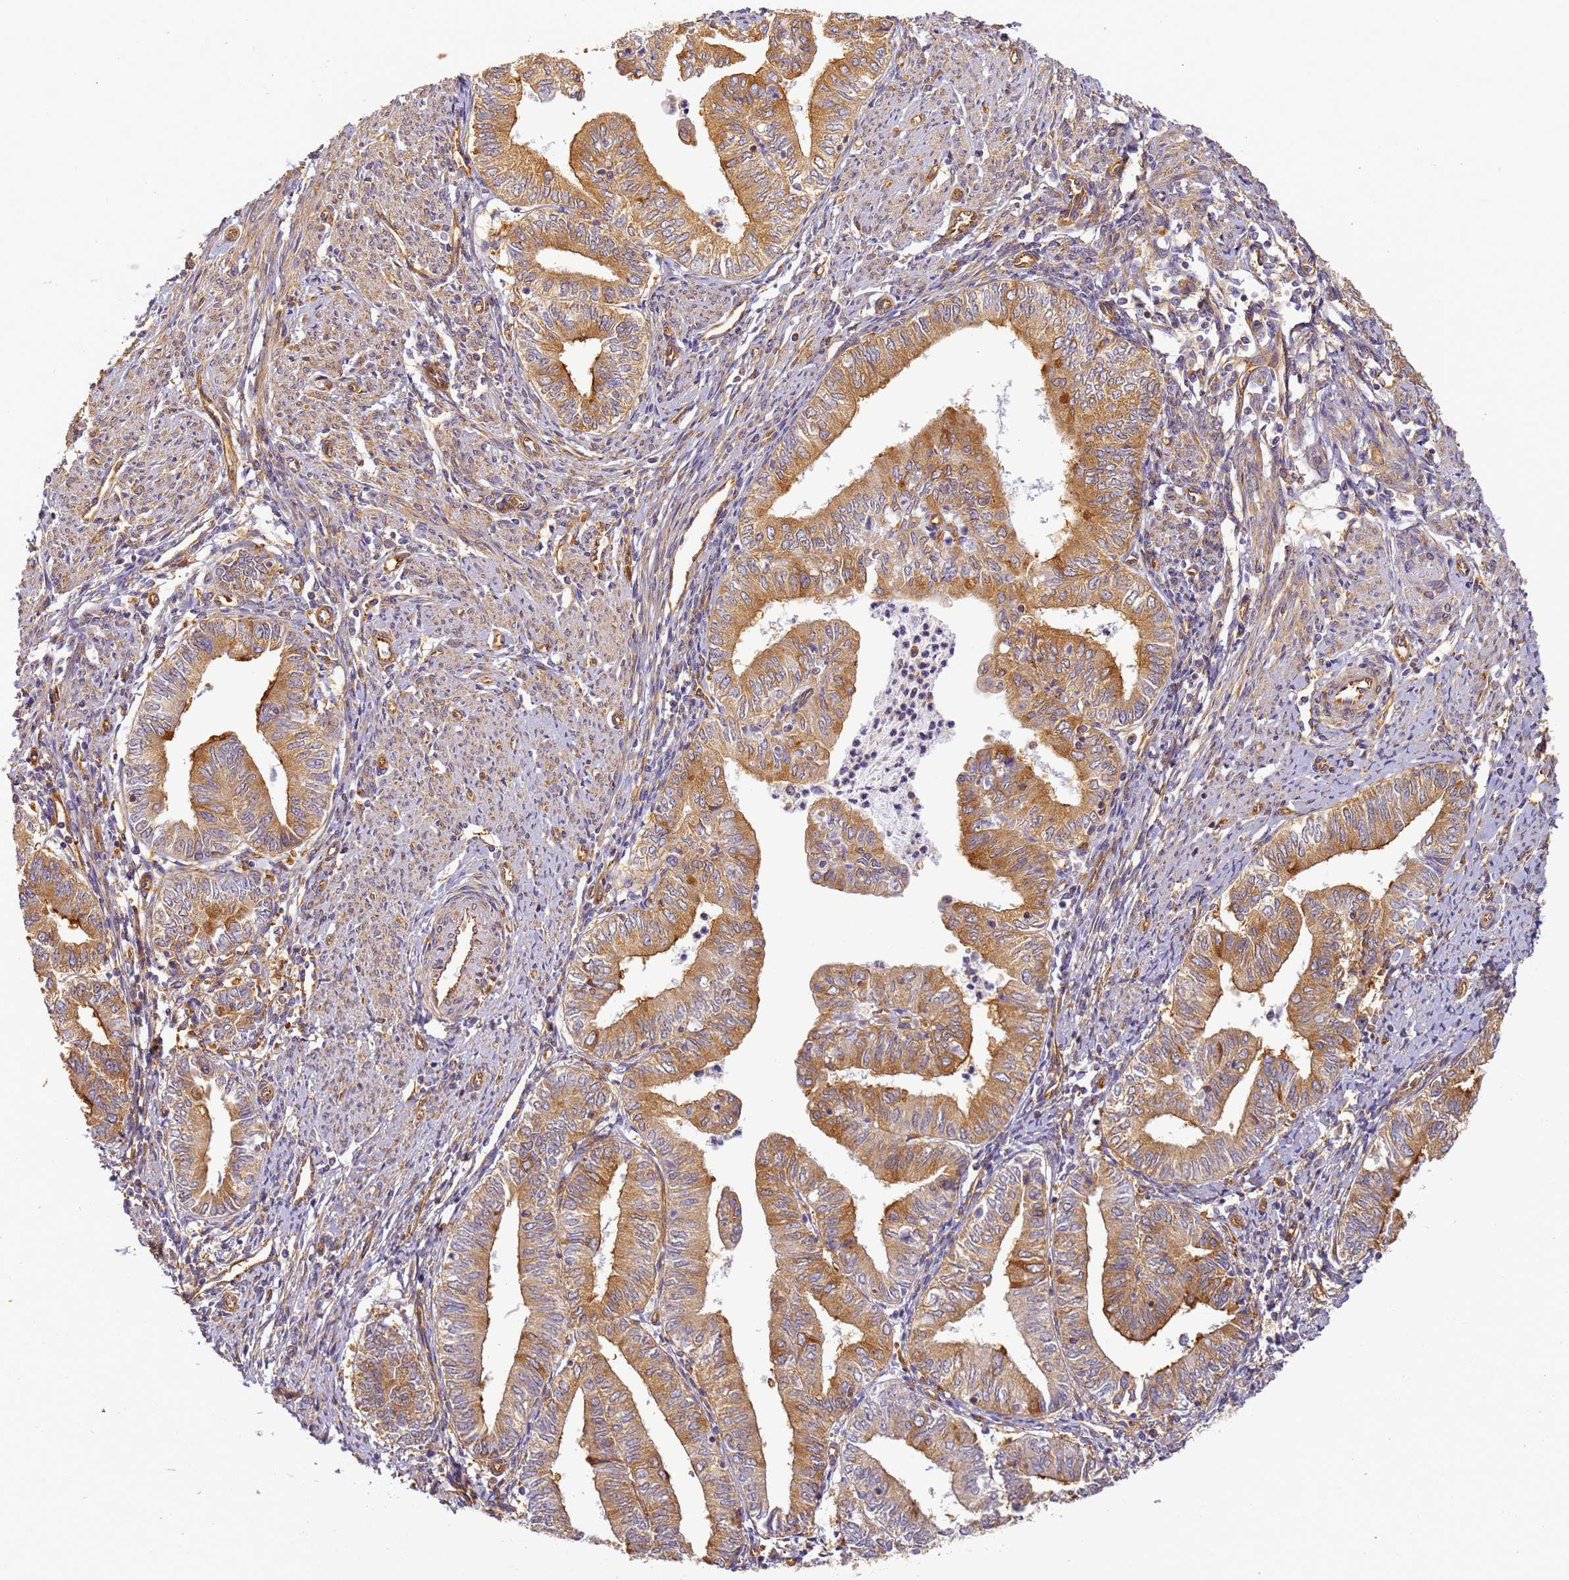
{"staining": {"intensity": "moderate", "quantity": ">75%", "location": "cytoplasmic/membranous"}, "tissue": "endometrial cancer", "cell_type": "Tumor cells", "image_type": "cancer", "snomed": [{"axis": "morphology", "description": "Adenocarcinoma, NOS"}, {"axis": "topography", "description": "Endometrium"}], "caption": "Immunohistochemical staining of human endometrial cancer reveals medium levels of moderate cytoplasmic/membranous protein staining in about >75% of tumor cells.", "gene": "DYNC1I2", "patient": {"sex": "female", "age": 66}}